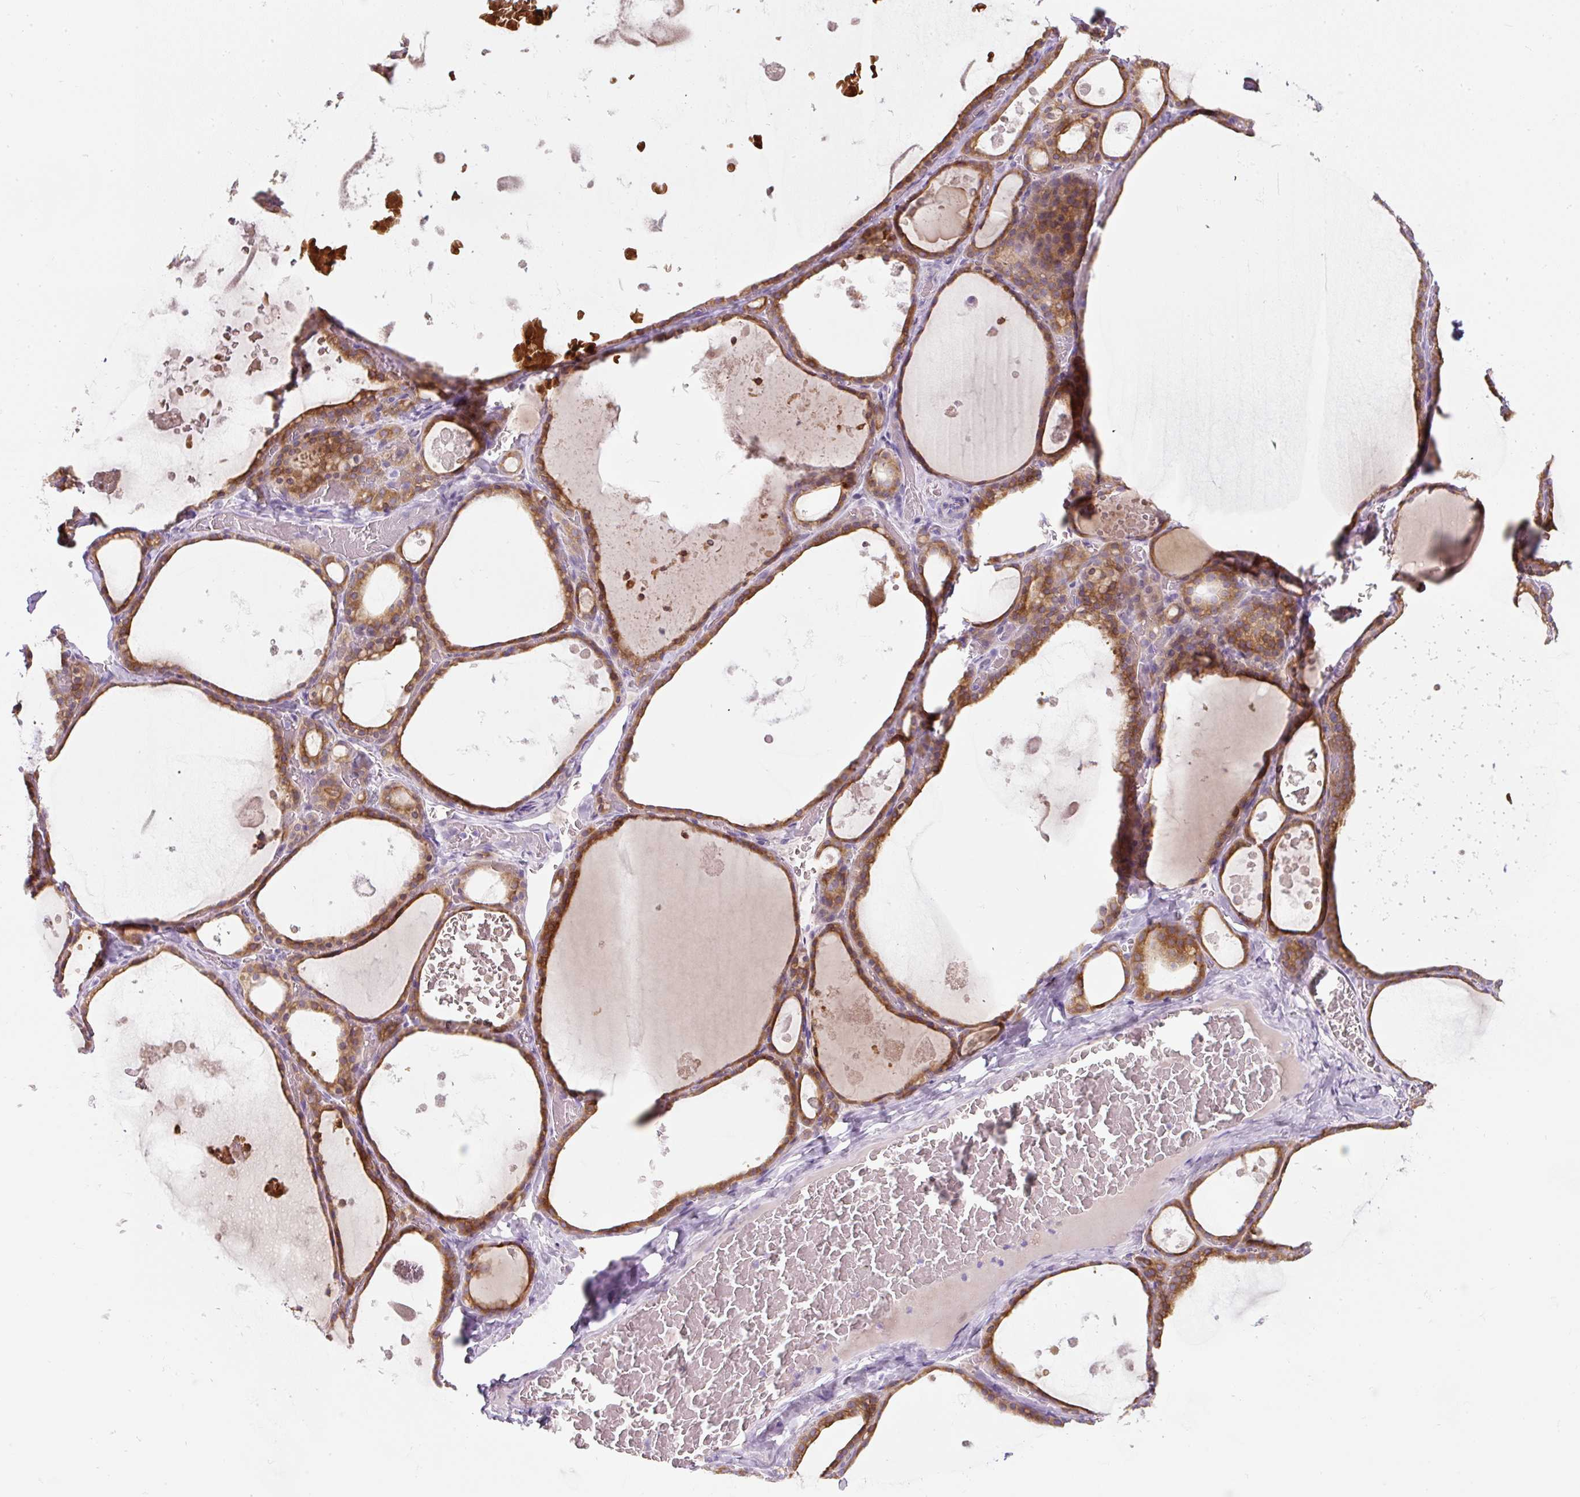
{"staining": {"intensity": "moderate", "quantity": ">75%", "location": "cytoplasmic/membranous"}, "tissue": "thyroid gland", "cell_type": "Glandular cells", "image_type": "normal", "snomed": [{"axis": "morphology", "description": "Normal tissue, NOS"}, {"axis": "topography", "description": "Thyroid gland"}], "caption": "Protein expression analysis of normal human thyroid gland reveals moderate cytoplasmic/membranous staining in about >75% of glandular cells.", "gene": "FGFBP3", "patient": {"sex": "male", "age": 56}}